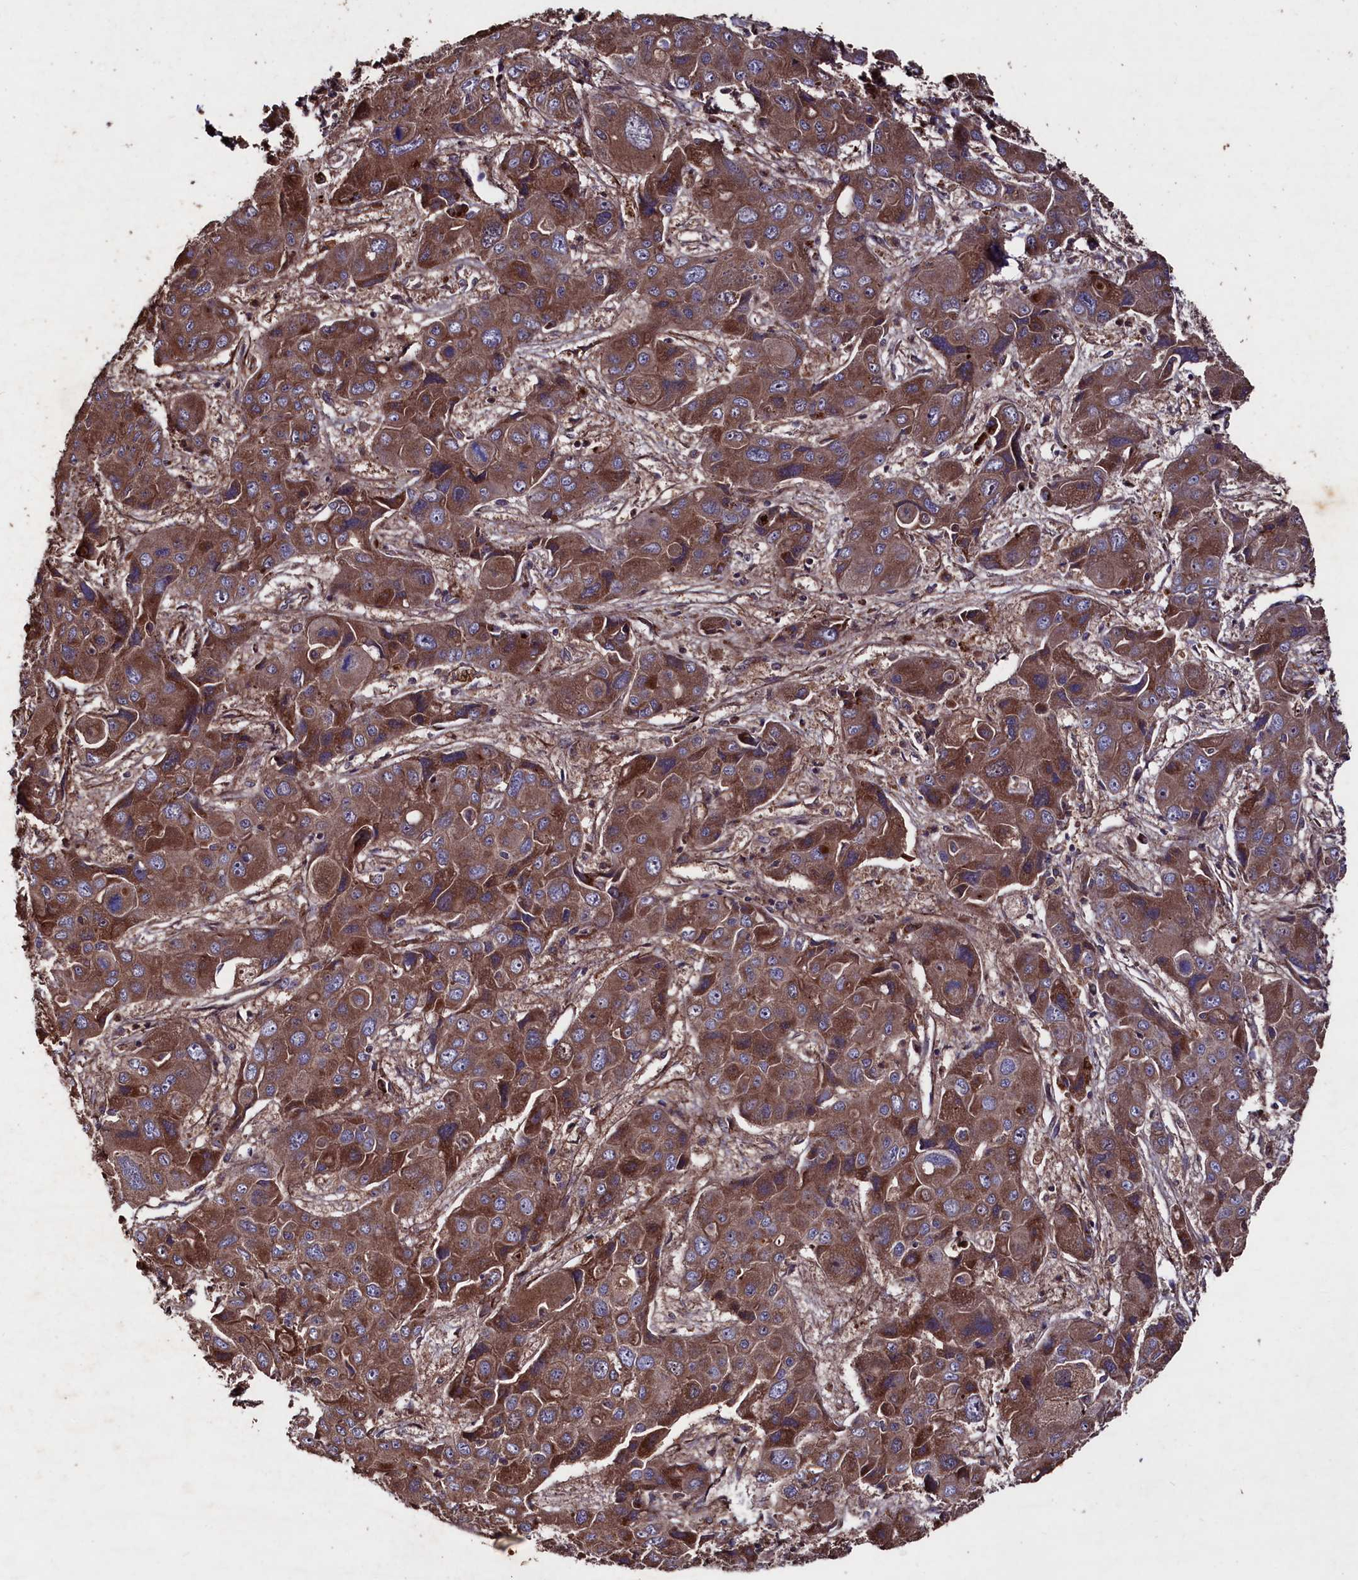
{"staining": {"intensity": "moderate", "quantity": ">75%", "location": "cytoplasmic/membranous"}, "tissue": "liver cancer", "cell_type": "Tumor cells", "image_type": "cancer", "snomed": [{"axis": "morphology", "description": "Cholangiocarcinoma"}, {"axis": "topography", "description": "Liver"}], "caption": "Immunohistochemistry (IHC) photomicrograph of liver cancer stained for a protein (brown), which exhibits medium levels of moderate cytoplasmic/membranous positivity in approximately >75% of tumor cells.", "gene": "MYO1H", "patient": {"sex": "male", "age": 67}}